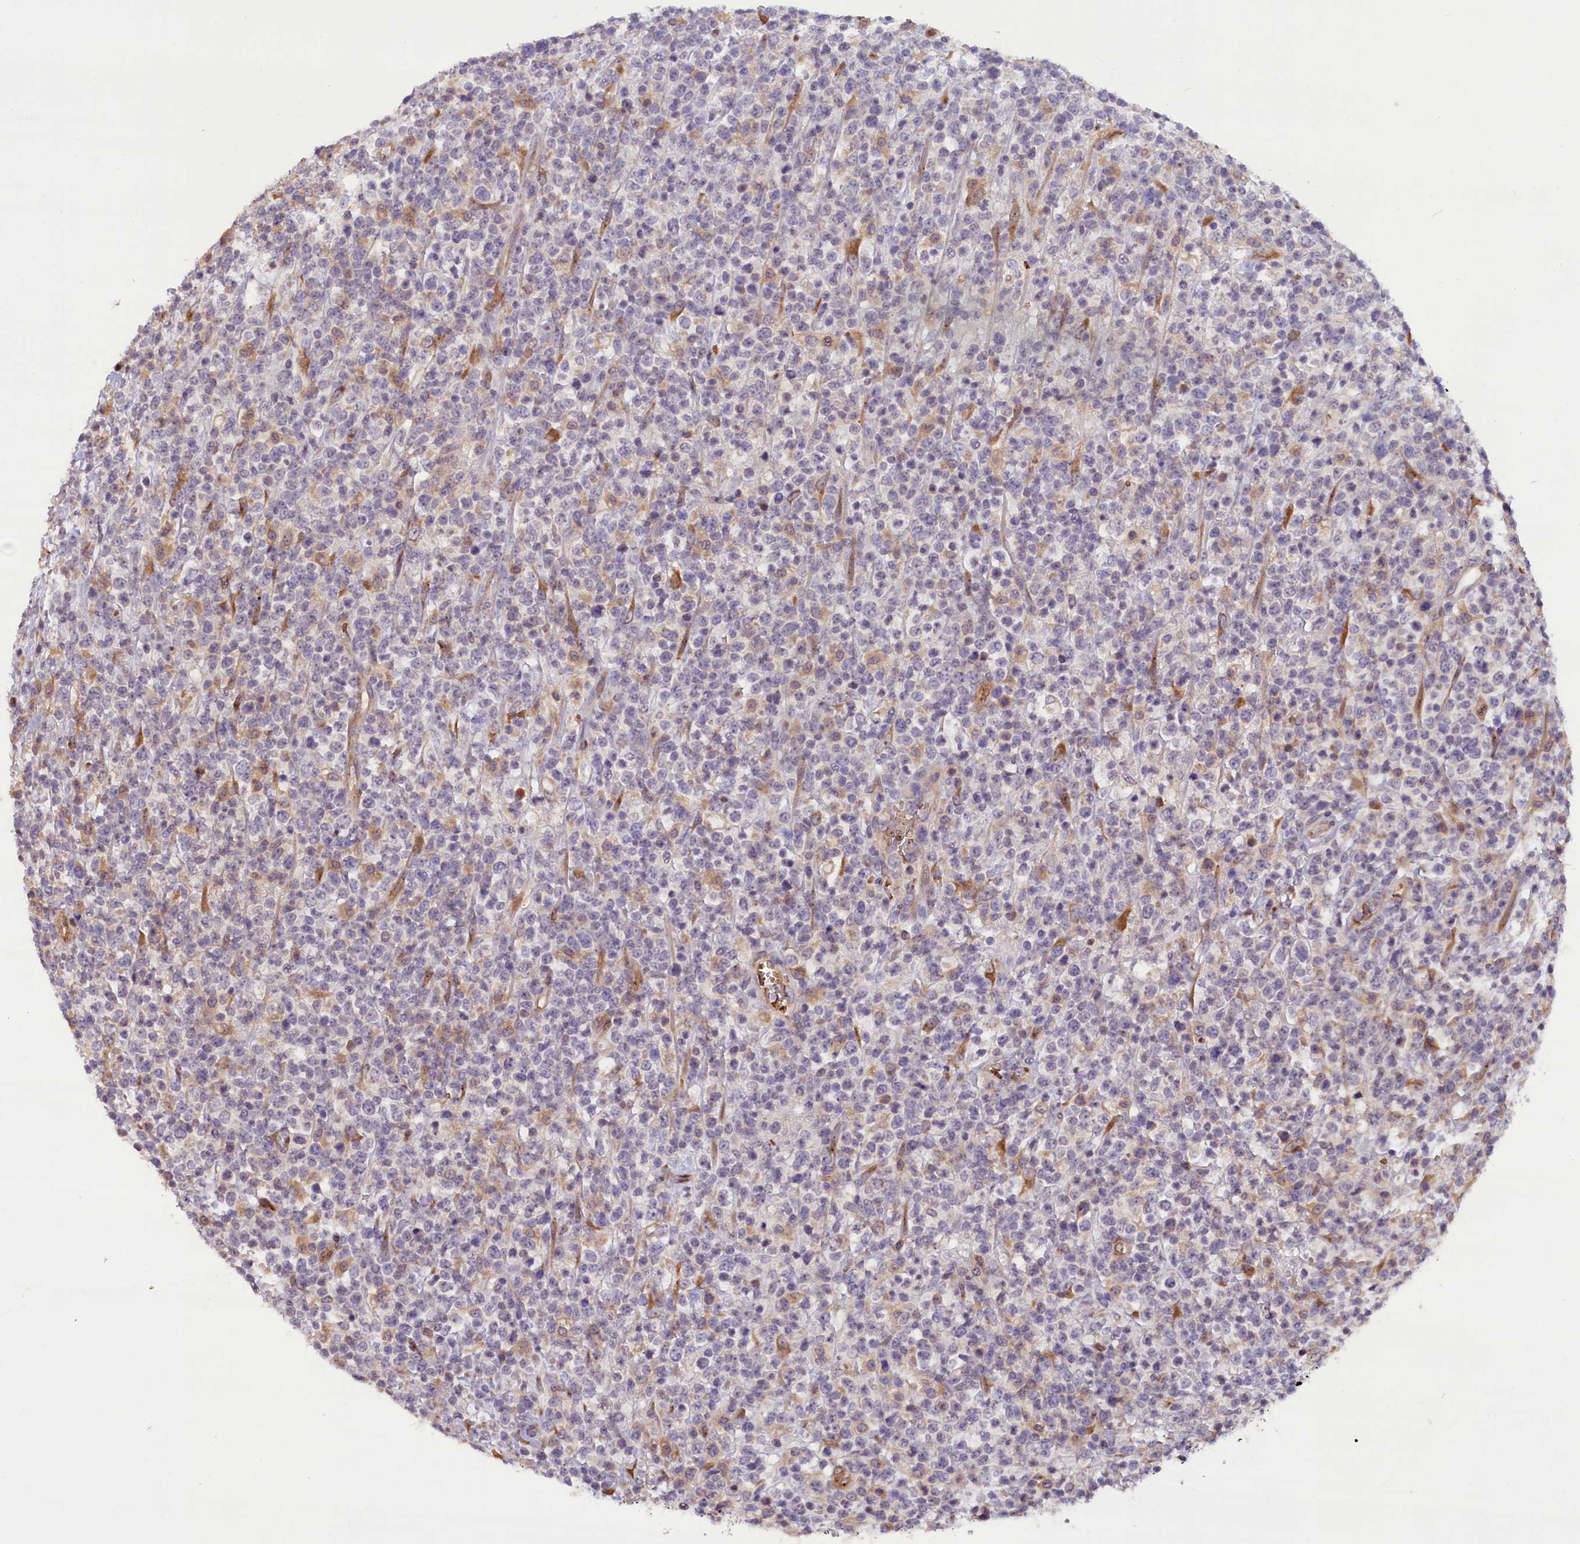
{"staining": {"intensity": "negative", "quantity": "none", "location": "none"}, "tissue": "lymphoma", "cell_type": "Tumor cells", "image_type": "cancer", "snomed": [{"axis": "morphology", "description": "Malignant lymphoma, non-Hodgkin's type, High grade"}, {"axis": "topography", "description": "Colon"}], "caption": "A high-resolution micrograph shows IHC staining of lymphoma, which shows no significant expression in tumor cells.", "gene": "CCDC9B", "patient": {"sex": "female", "age": 53}}